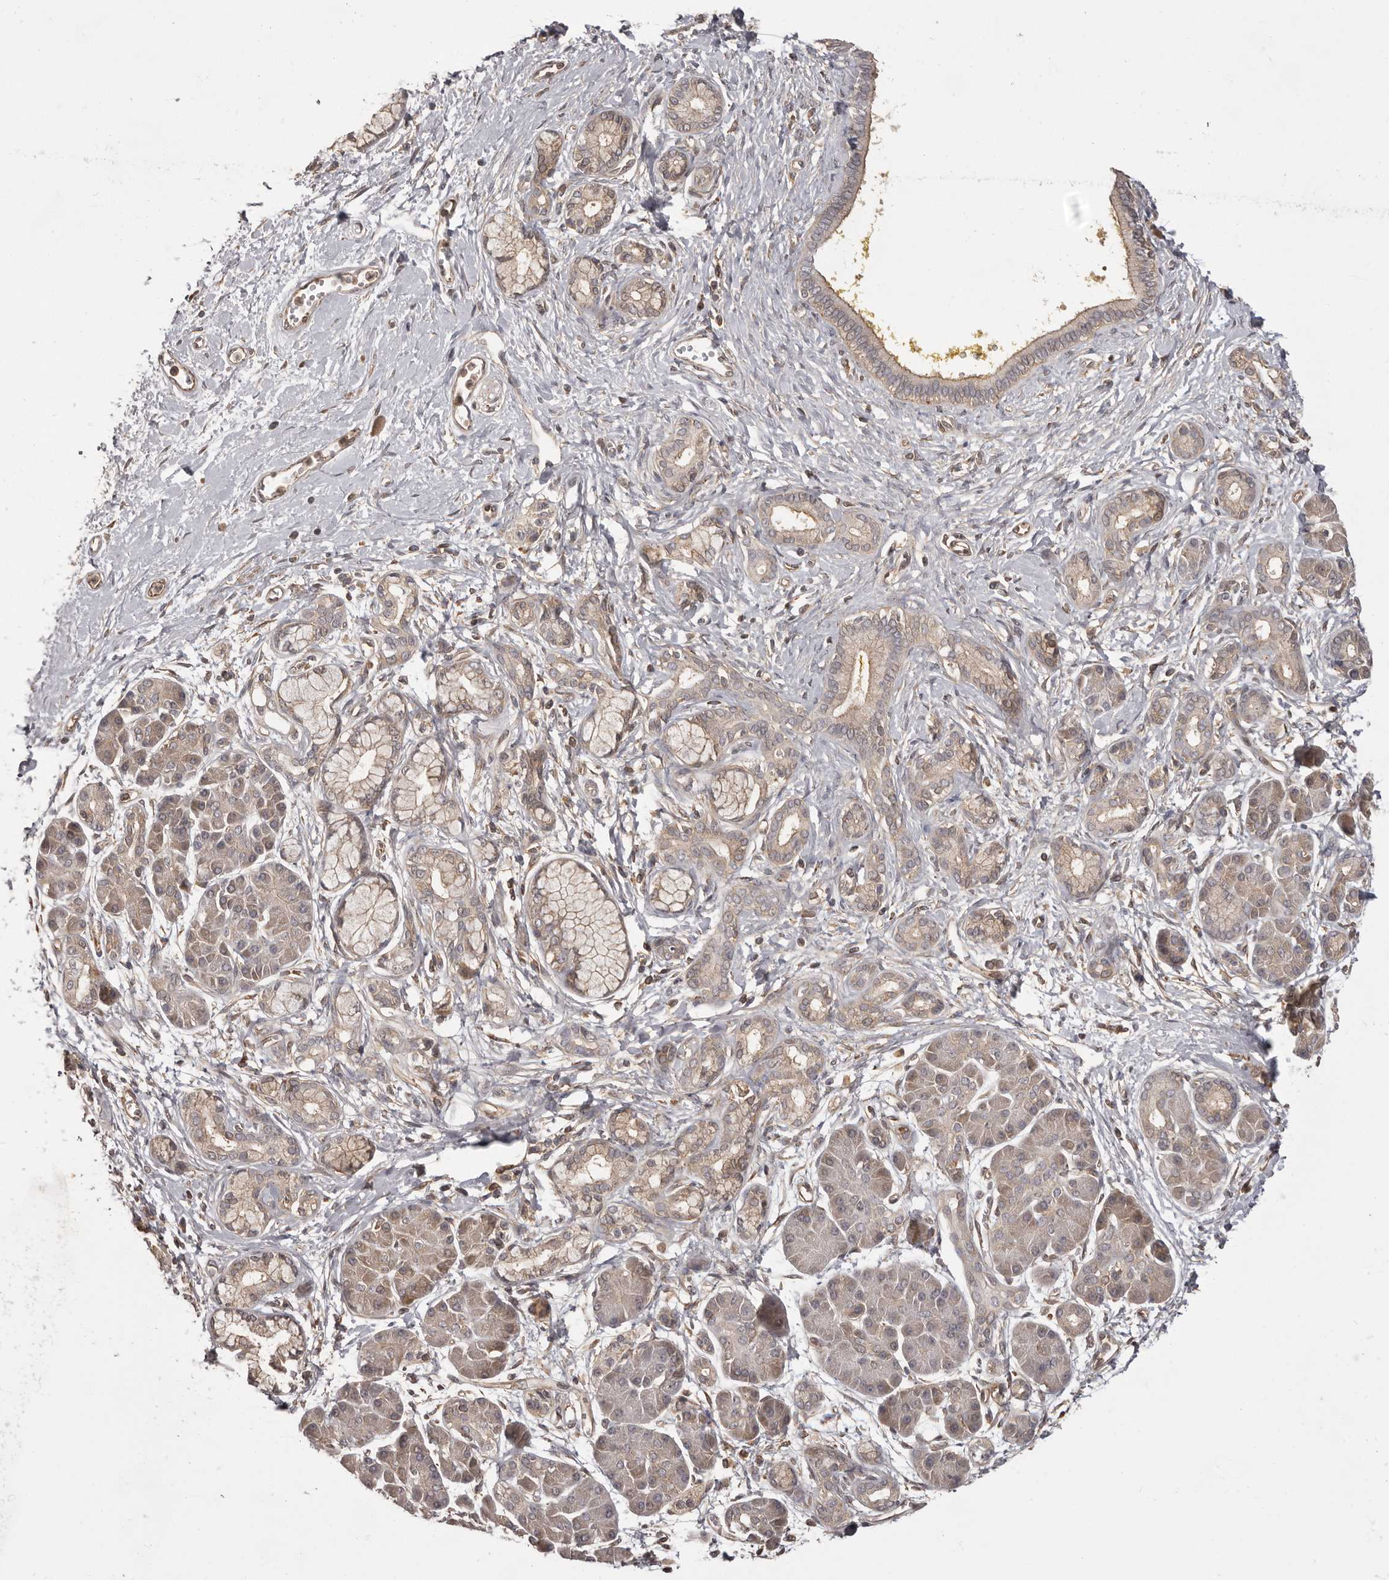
{"staining": {"intensity": "weak", "quantity": "25%-75%", "location": "cytoplasmic/membranous"}, "tissue": "pancreatic cancer", "cell_type": "Tumor cells", "image_type": "cancer", "snomed": [{"axis": "morphology", "description": "Adenocarcinoma, NOS"}, {"axis": "topography", "description": "Pancreas"}], "caption": "This is a micrograph of IHC staining of pancreatic cancer (adenocarcinoma), which shows weak positivity in the cytoplasmic/membranous of tumor cells.", "gene": "NFKBIA", "patient": {"sex": "male", "age": 58}}